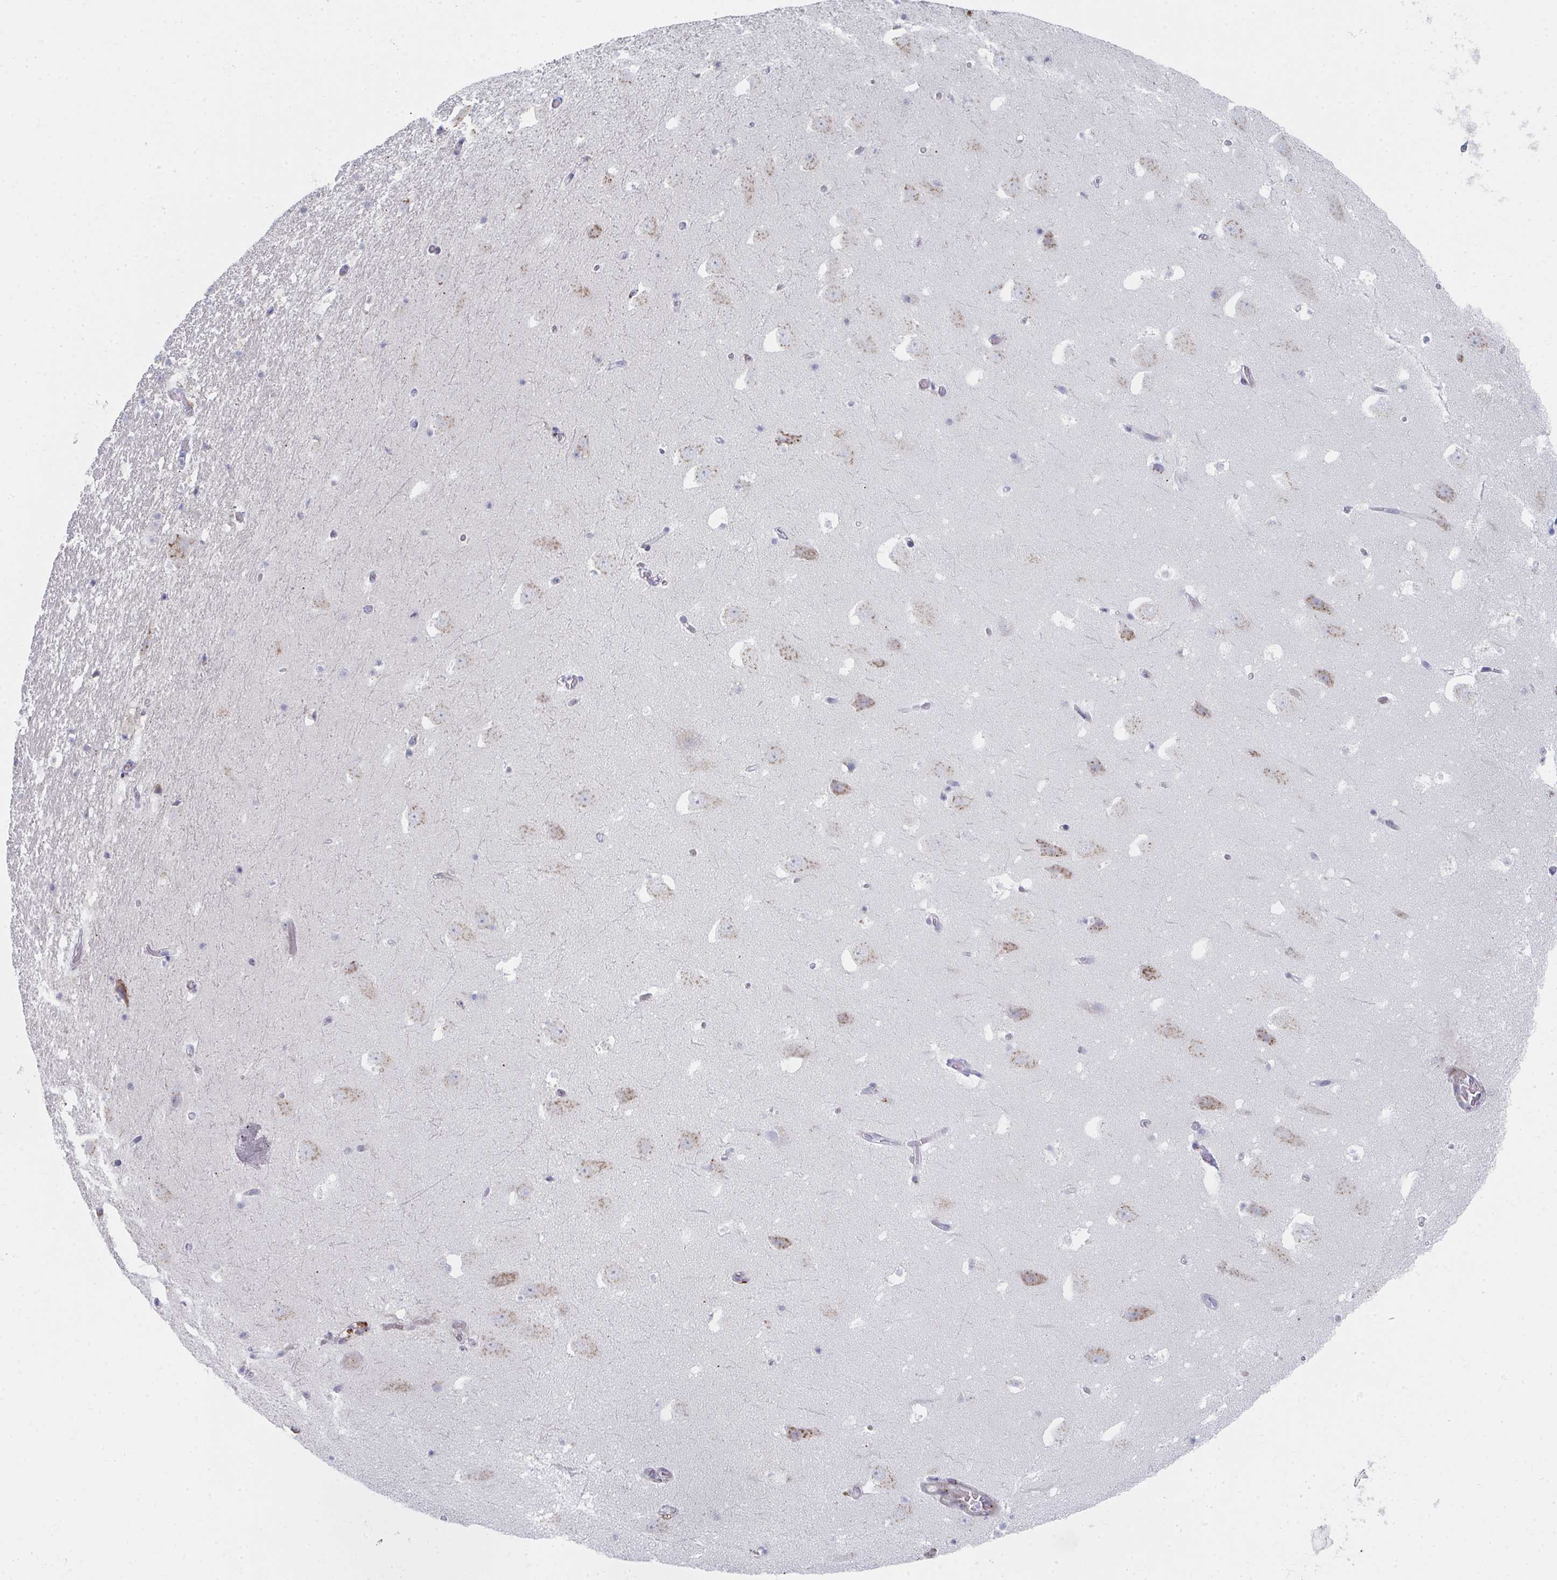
{"staining": {"intensity": "negative", "quantity": "none", "location": "none"}, "tissue": "hippocampus", "cell_type": "Glial cells", "image_type": "normal", "snomed": [{"axis": "morphology", "description": "Normal tissue, NOS"}, {"axis": "topography", "description": "Hippocampus"}], "caption": "The image exhibits no staining of glial cells in benign hippocampus. (IHC, brightfield microscopy, high magnification).", "gene": "PSMG1", "patient": {"sex": "female", "age": 42}}